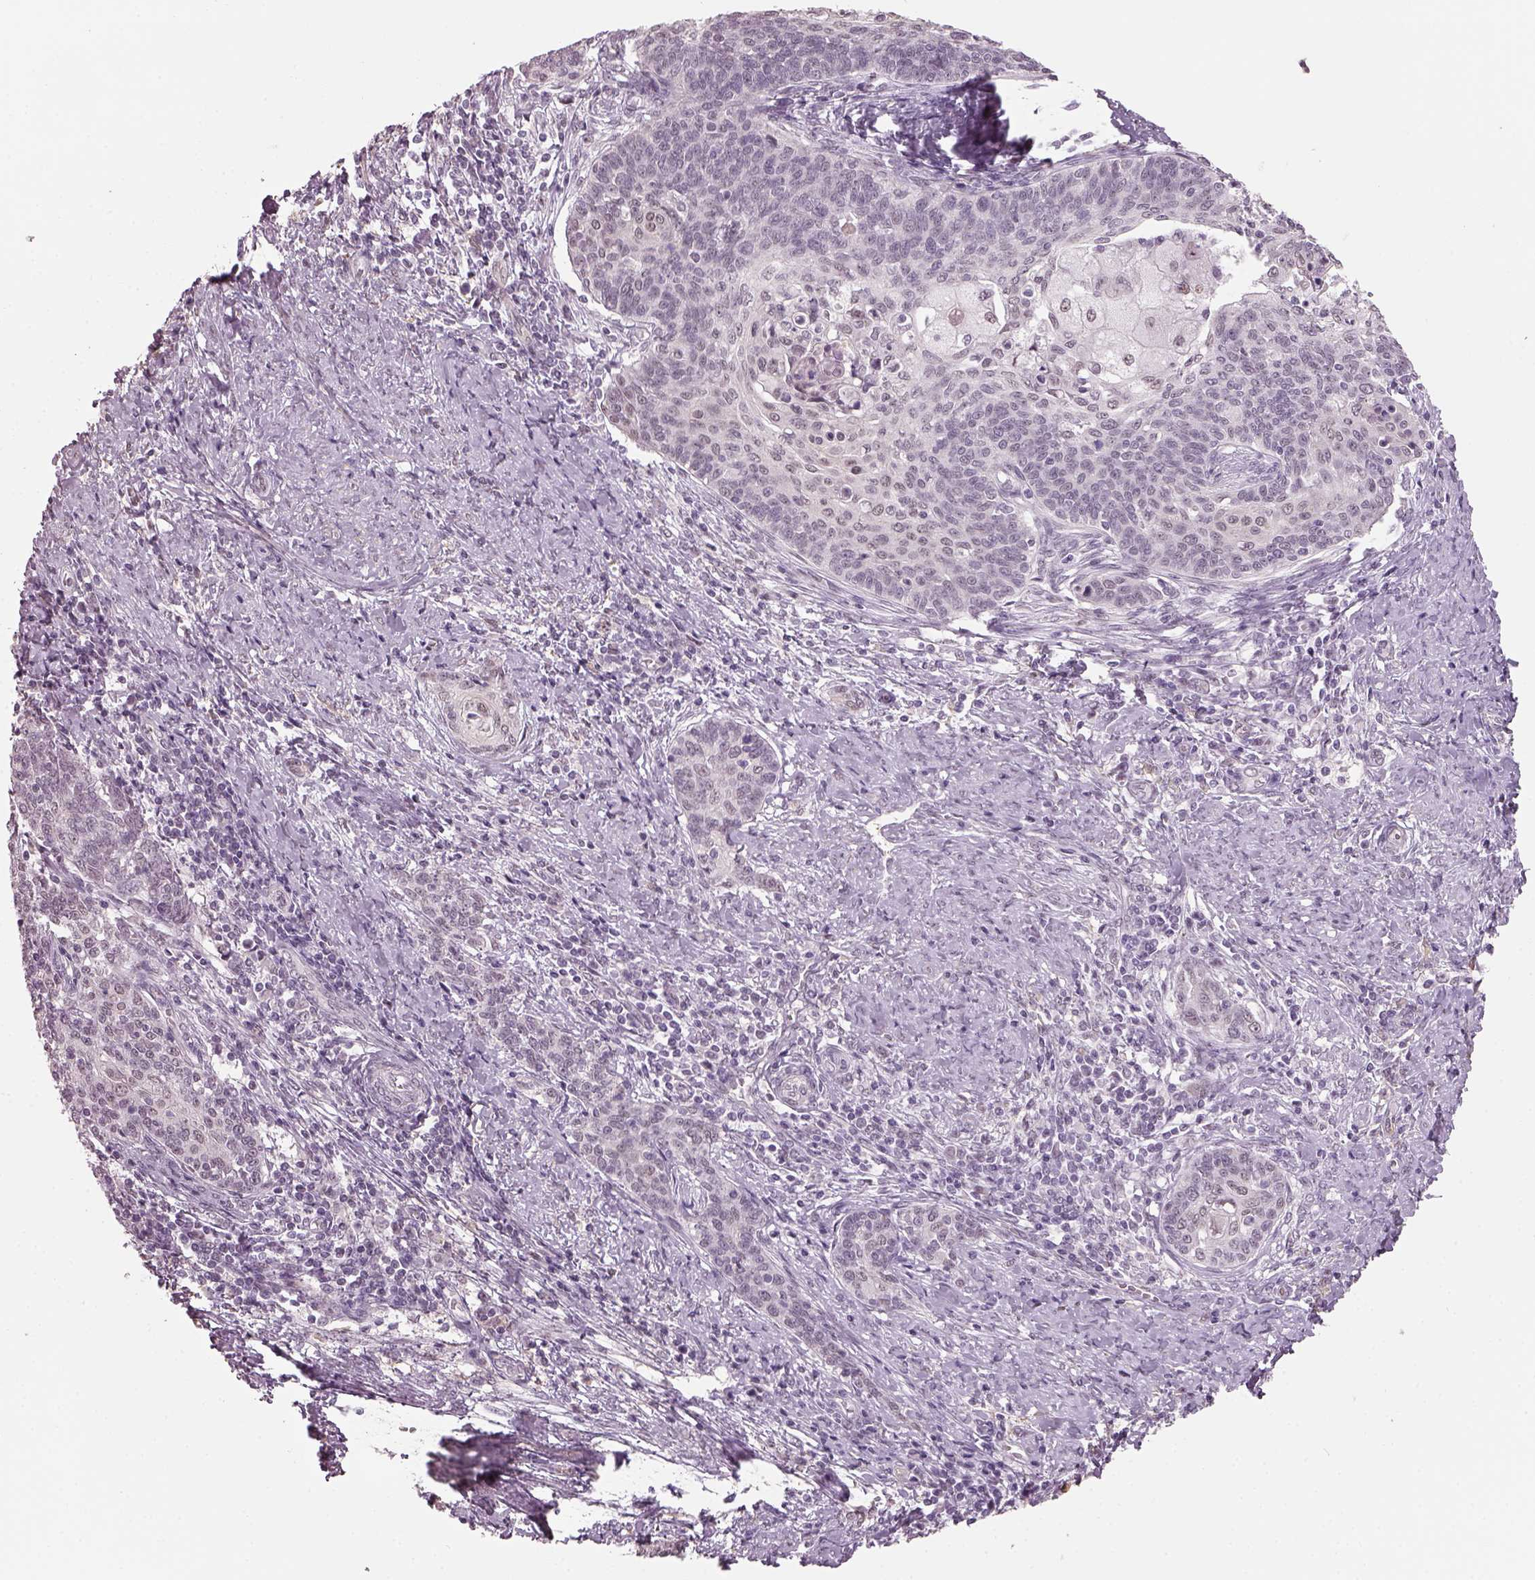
{"staining": {"intensity": "negative", "quantity": "none", "location": "none"}, "tissue": "cervical cancer", "cell_type": "Tumor cells", "image_type": "cancer", "snomed": [{"axis": "morphology", "description": "Squamous cell carcinoma, NOS"}, {"axis": "topography", "description": "Cervix"}], "caption": "This is a micrograph of IHC staining of cervical cancer (squamous cell carcinoma), which shows no positivity in tumor cells.", "gene": "NAT8", "patient": {"sex": "female", "age": 39}}